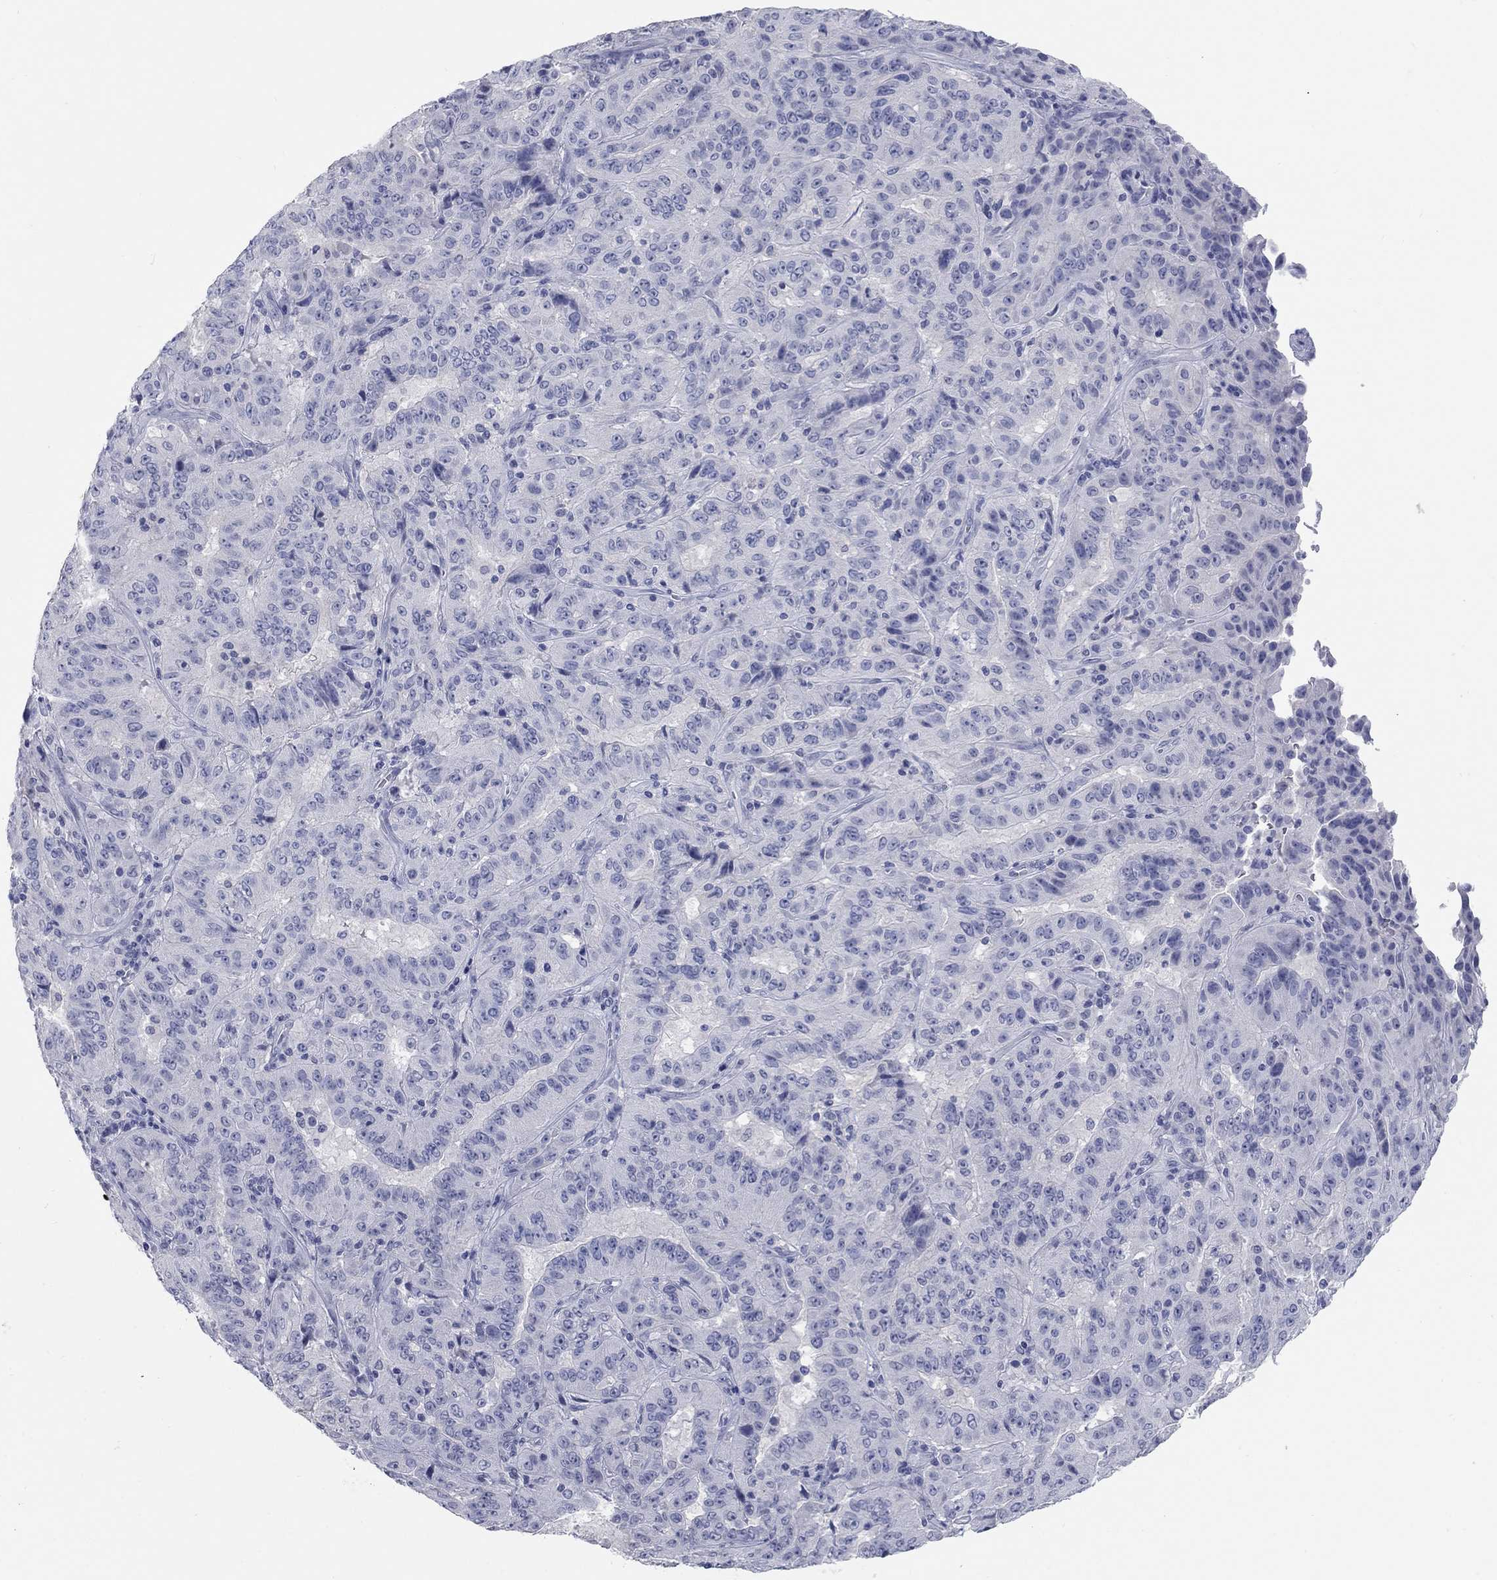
{"staining": {"intensity": "negative", "quantity": "none", "location": "none"}, "tissue": "pancreatic cancer", "cell_type": "Tumor cells", "image_type": "cancer", "snomed": [{"axis": "morphology", "description": "Adenocarcinoma, NOS"}, {"axis": "topography", "description": "Pancreas"}], "caption": "IHC of human adenocarcinoma (pancreatic) reveals no expression in tumor cells.", "gene": "ATP6V1G2", "patient": {"sex": "male", "age": 63}}